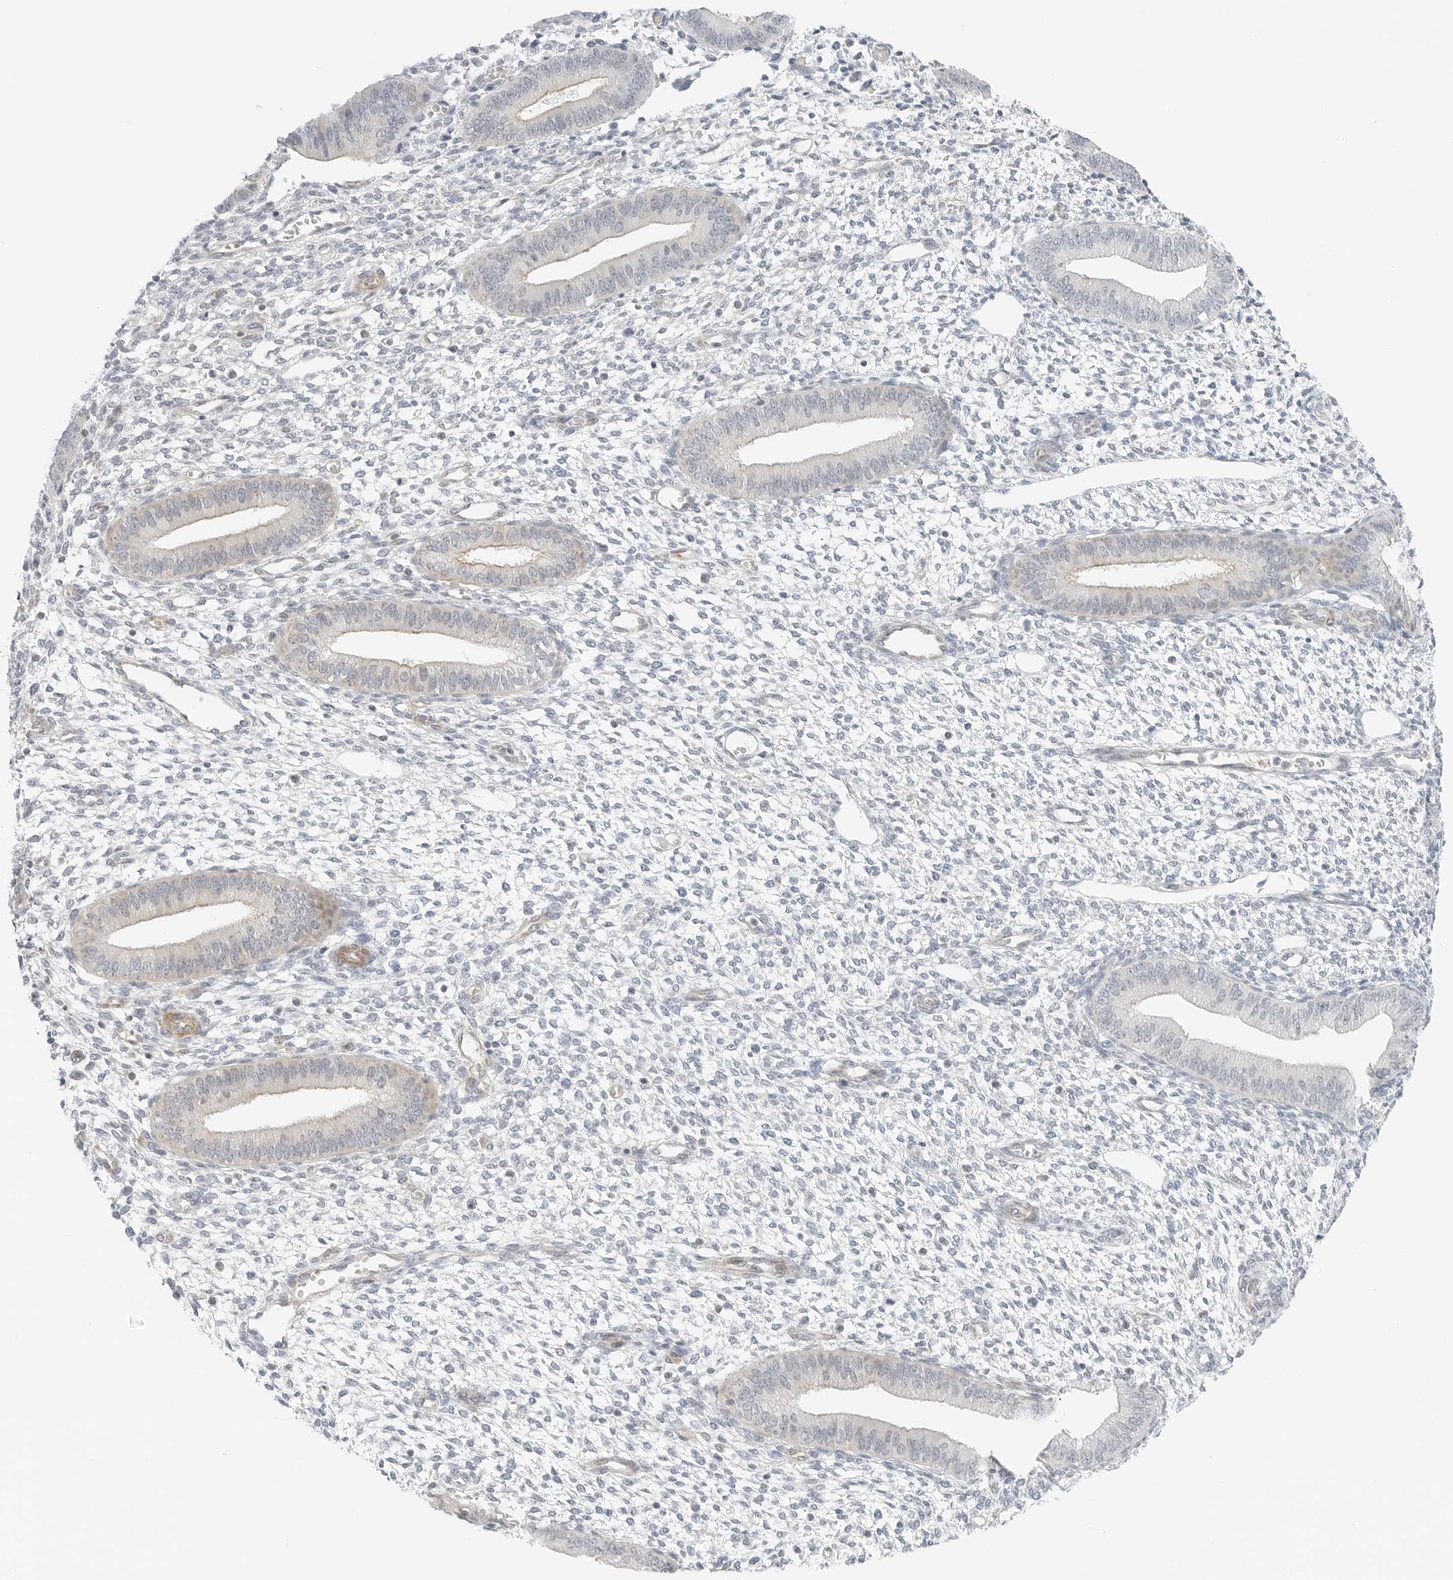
{"staining": {"intensity": "negative", "quantity": "none", "location": "none"}, "tissue": "endometrium", "cell_type": "Cells in endometrial stroma", "image_type": "normal", "snomed": [{"axis": "morphology", "description": "Normal tissue, NOS"}, {"axis": "topography", "description": "Endometrium"}], "caption": "IHC of normal human endometrium shows no staining in cells in endometrial stroma. (Stains: DAB (3,3'-diaminobenzidine) immunohistochemistry with hematoxylin counter stain, Microscopy: brightfield microscopy at high magnification).", "gene": "IQCC", "patient": {"sex": "female", "age": 46}}